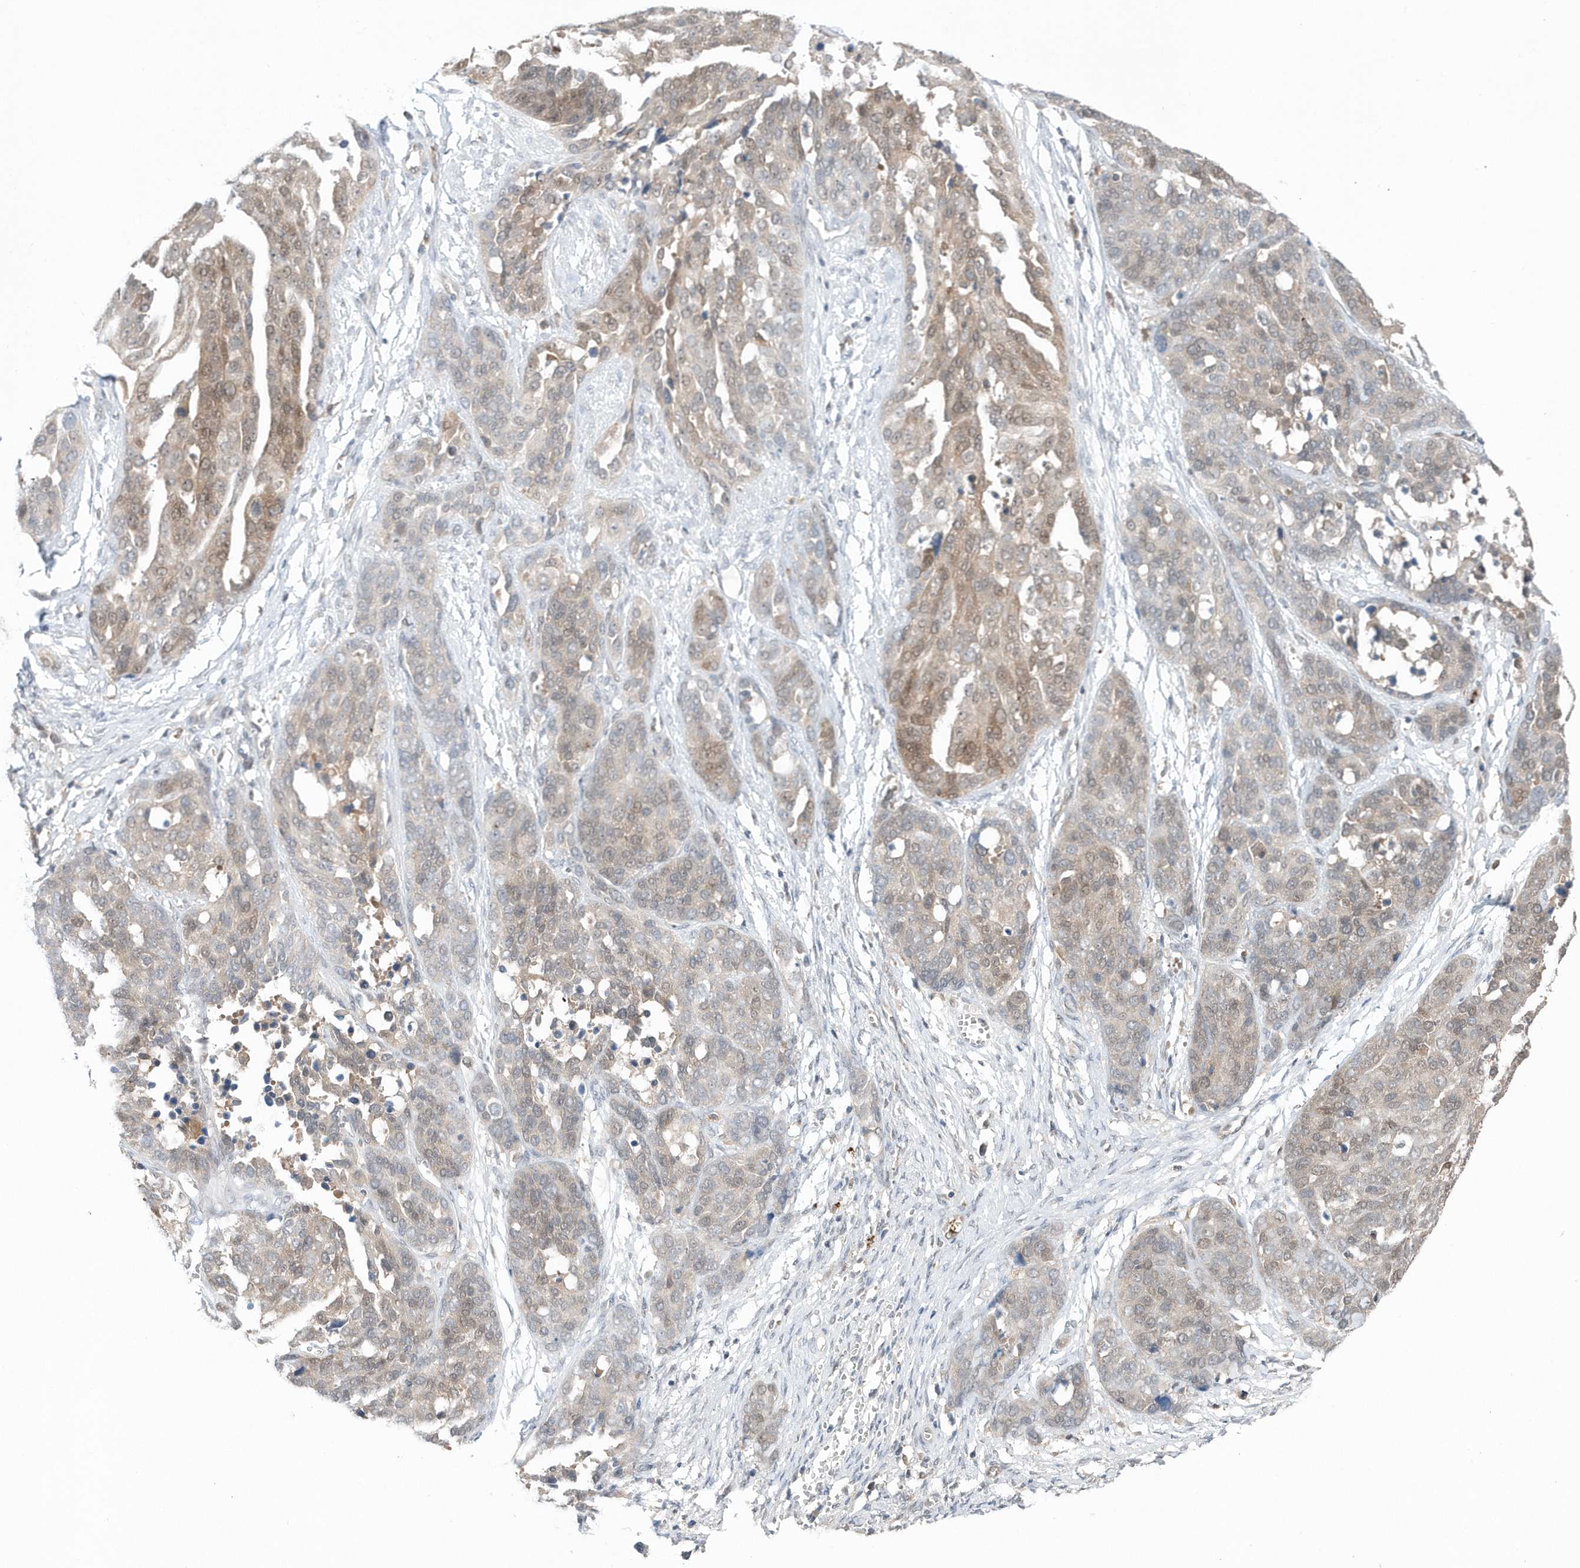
{"staining": {"intensity": "weak", "quantity": "25%-75%", "location": "cytoplasmic/membranous,nuclear"}, "tissue": "ovarian cancer", "cell_type": "Tumor cells", "image_type": "cancer", "snomed": [{"axis": "morphology", "description": "Cystadenocarcinoma, serous, NOS"}, {"axis": "topography", "description": "Ovary"}], "caption": "Serous cystadenocarcinoma (ovarian) stained with DAB (3,3'-diaminobenzidine) immunohistochemistry exhibits low levels of weak cytoplasmic/membranous and nuclear expression in approximately 25%-75% of tumor cells.", "gene": "RNF7", "patient": {"sex": "female", "age": 44}}